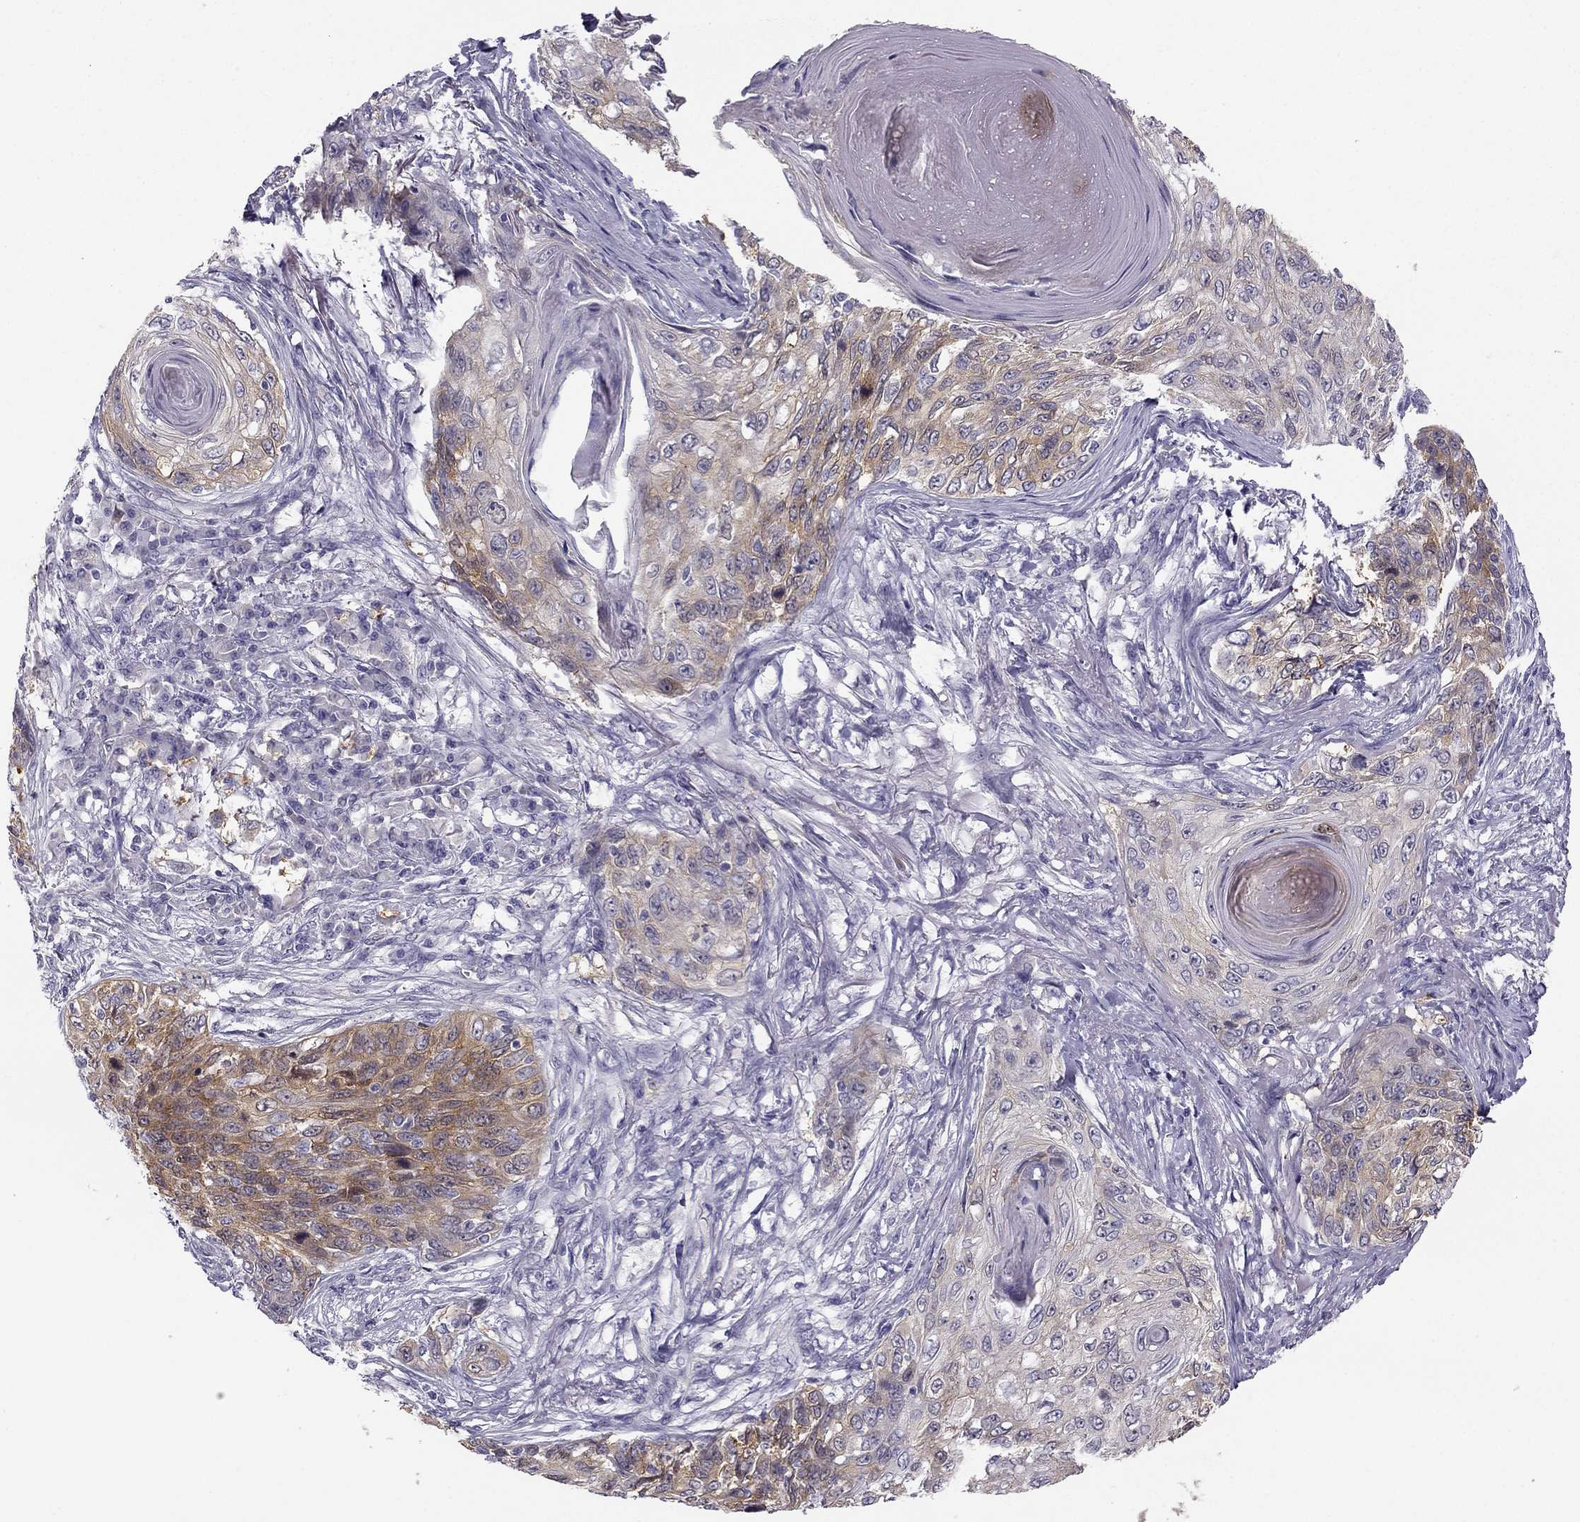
{"staining": {"intensity": "moderate", "quantity": "<25%", "location": "cytoplasmic/membranous"}, "tissue": "skin cancer", "cell_type": "Tumor cells", "image_type": "cancer", "snomed": [{"axis": "morphology", "description": "Squamous cell carcinoma, NOS"}, {"axis": "topography", "description": "Skin"}], "caption": "Immunohistochemical staining of squamous cell carcinoma (skin) exhibits low levels of moderate cytoplasmic/membranous staining in approximately <25% of tumor cells.", "gene": "NQO1", "patient": {"sex": "male", "age": 92}}